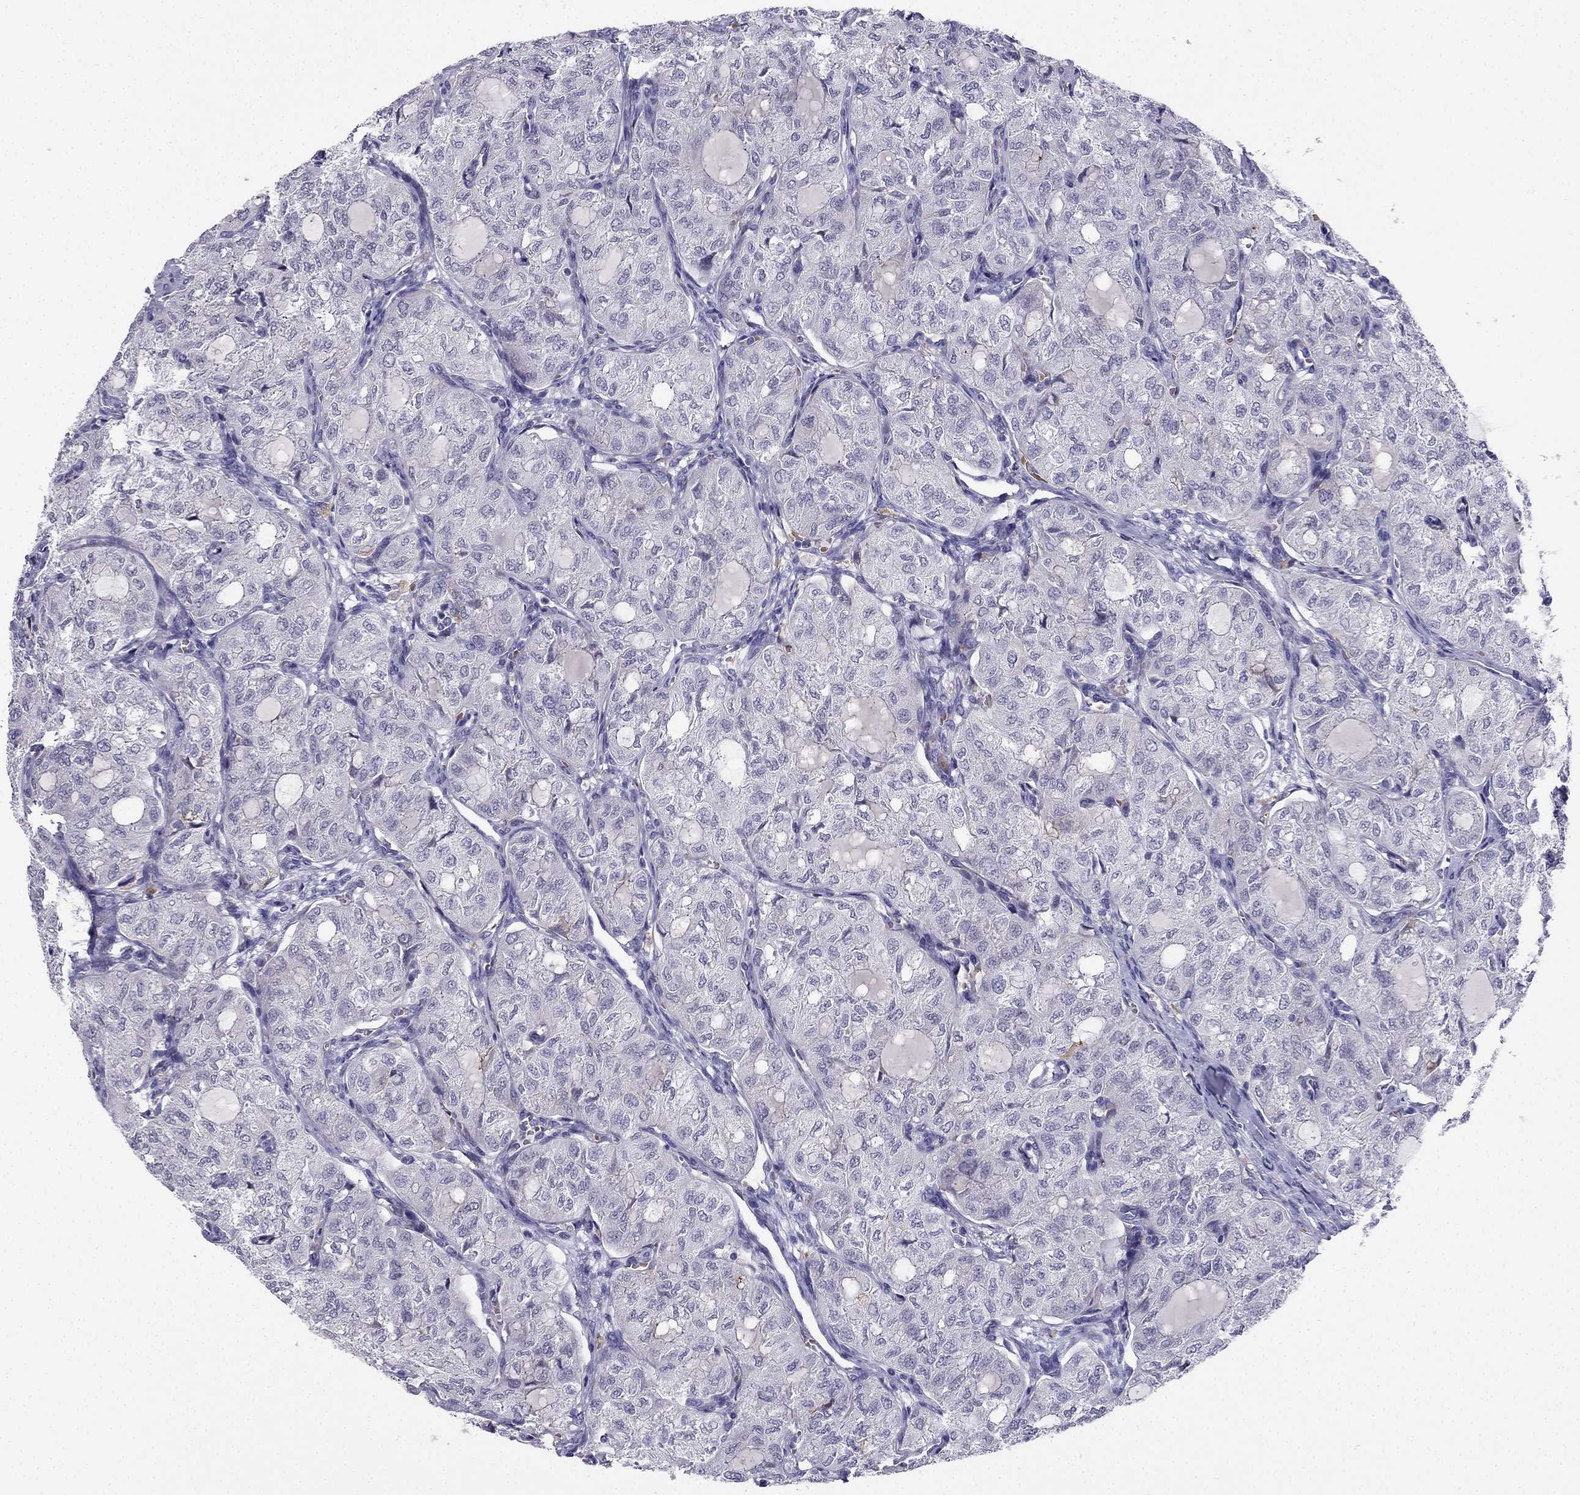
{"staining": {"intensity": "negative", "quantity": "none", "location": "none"}, "tissue": "thyroid cancer", "cell_type": "Tumor cells", "image_type": "cancer", "snomed": [{"axis": "morphology", "description": "Follicular adenoma carcinoma, NOS"}, {"axis": "topography", "description": "Thyroid gland"}], "caption": "Tumor cells are negative for brown protein staining in thyroid follicular adenoma carcinoma. Nuclei are stained in blue.", "gene": "RSPH14", "patient": {"sex": "male", "age": 75}}